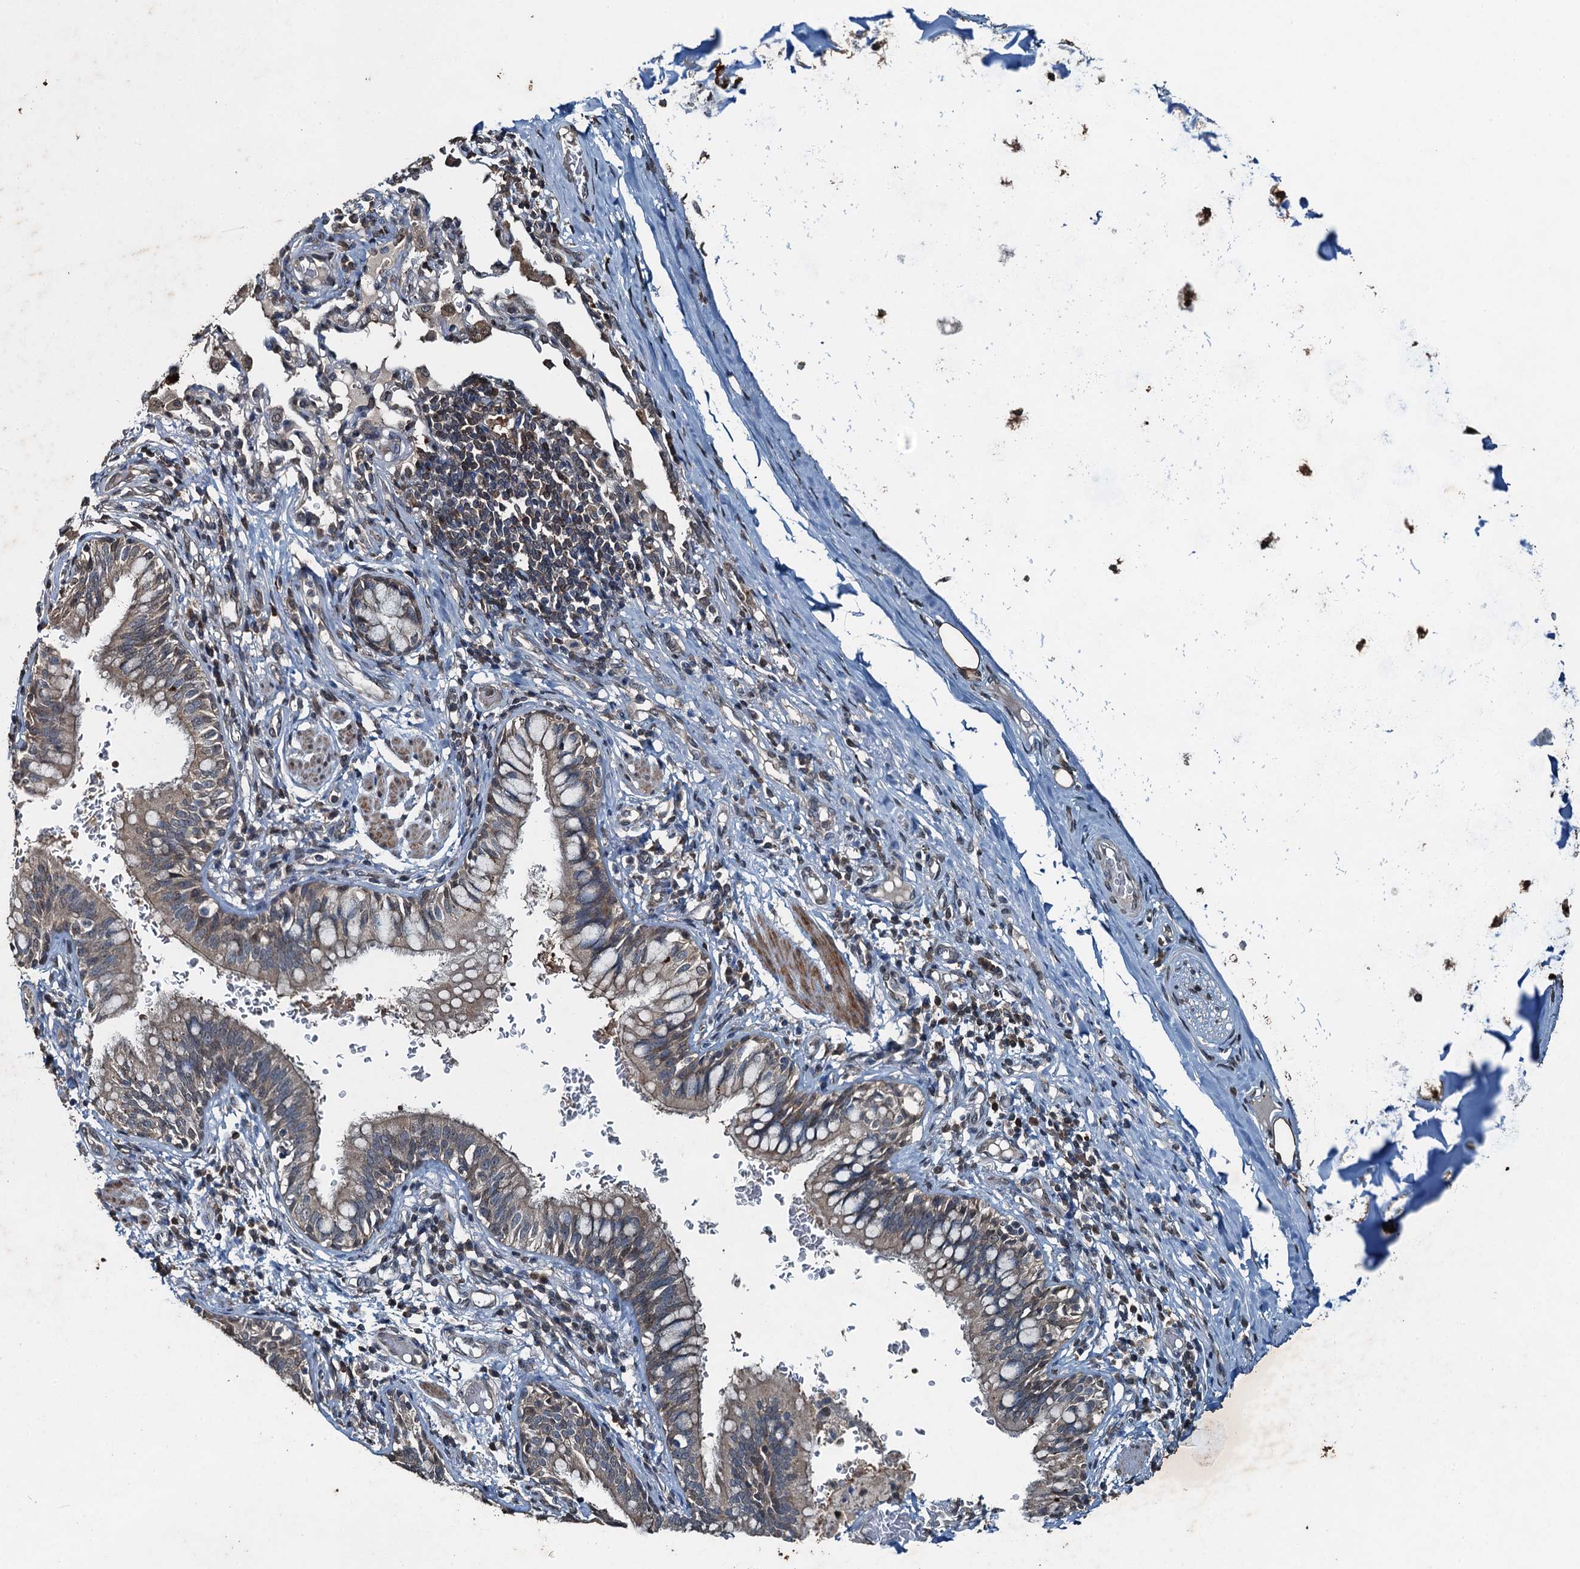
{"staining": {"intensity": "weak", "quantity": "<25%", "location": "cytoplasmic/membranous"}, "tissue": "bronchus", "cell_type": "Respiratory epithelial cells", "image_type": "normal", "snomed": [{"axis": "morphology", "description": "Normal tissue, NOS"}, {"axis": "topography", "description": "Cartilage tissue"}, {"axis": "topography", "description": "Bronchus"}], "caption": "Immunohistochemistry (IHC) photomicrograph of unremarkable human bronchus stained for a protein (brown), which displays no expression in respiratory epithelial cells.", "gene": "TCTN1", "patient": {"sex": "female", "age": 36}}